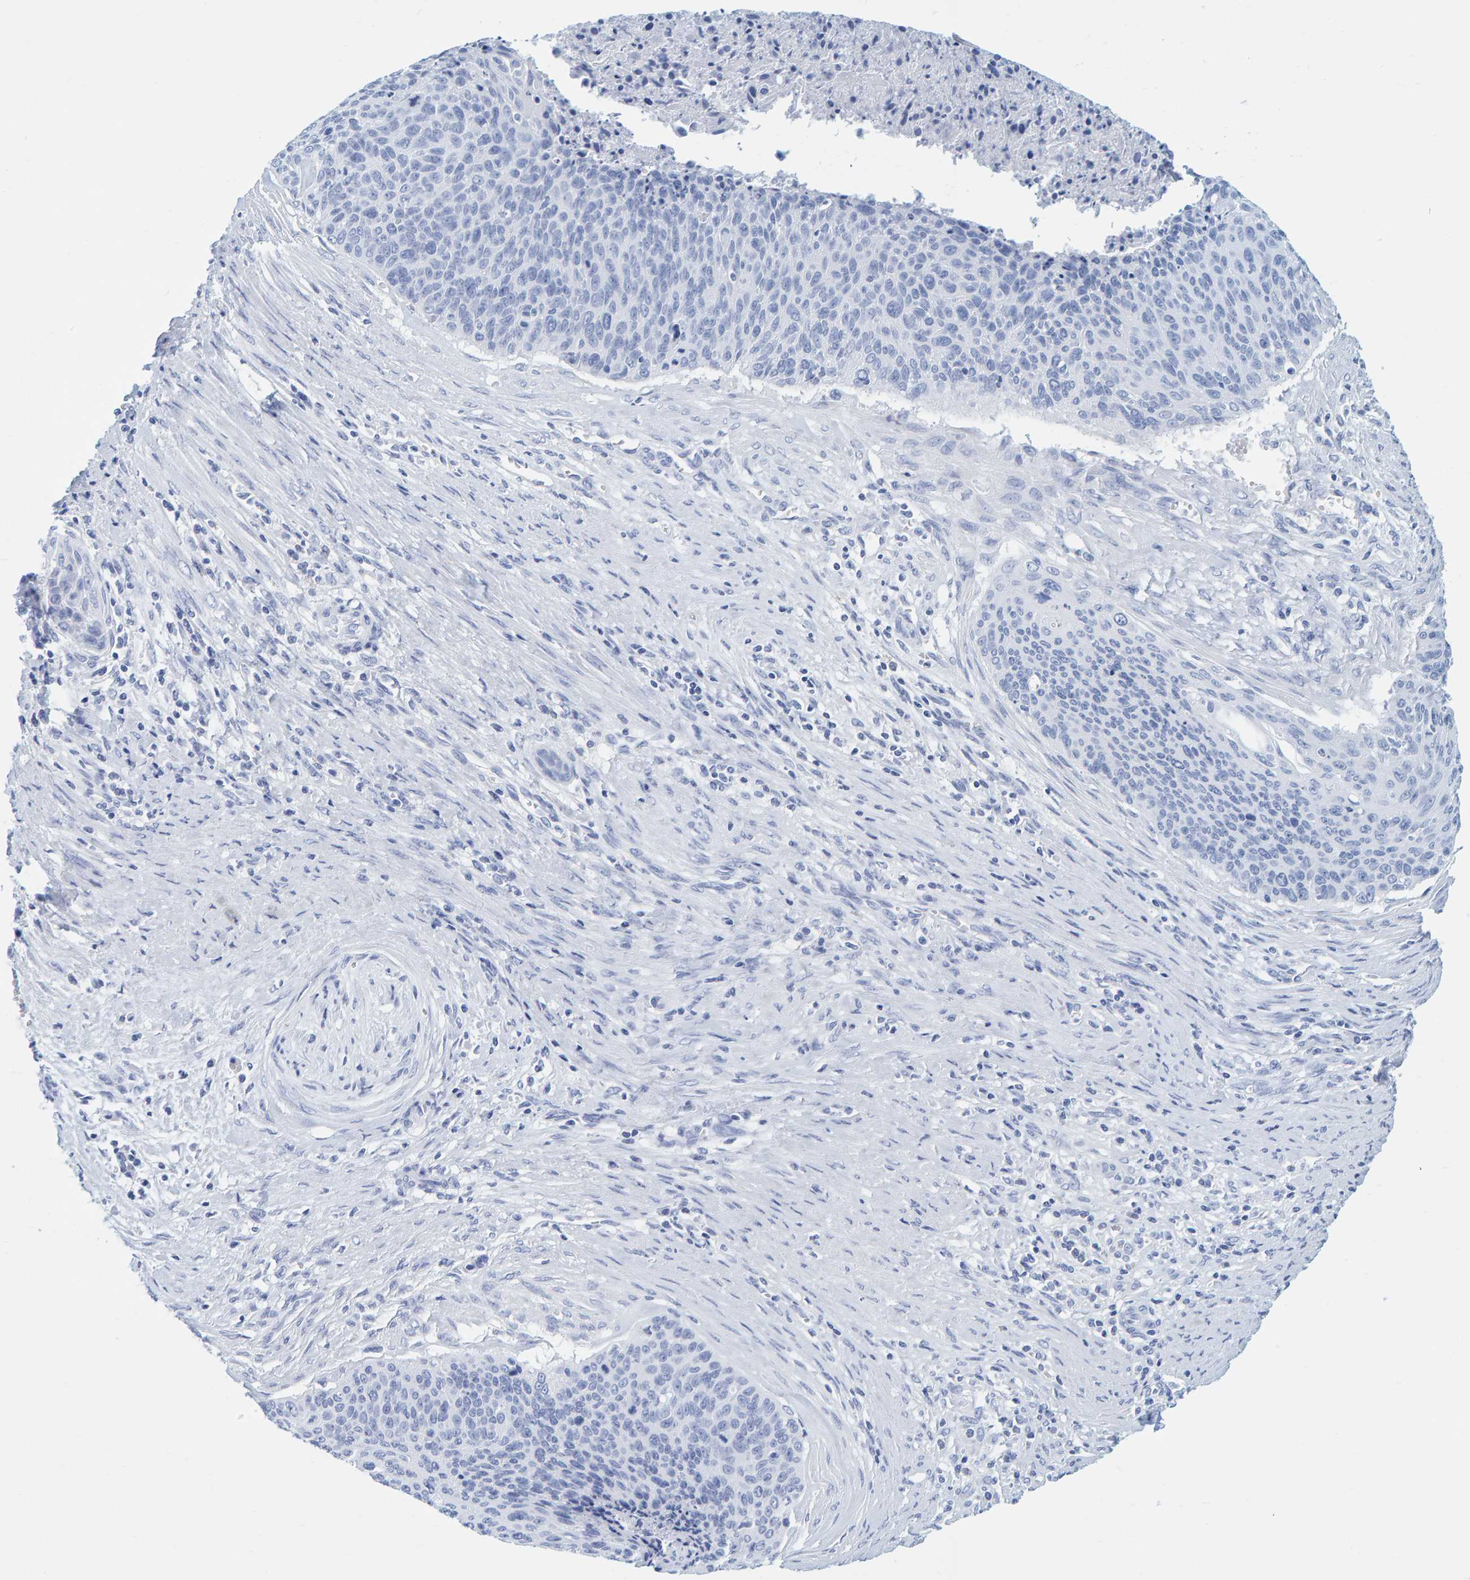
{"staining": {"intensity": "negative", "quantity": "none", "location": "none"}, "tissue": "cervical cancer", "cell_type": "Tumor cells", "image_type": "cancer", "snomed": [{"axis": "morphology", "description": "Squamous cell carcinoma, NOS"}, {"axis": "topography", "description": "Cervix"}], "caption": "Protein analysis of squamous cell carcinoma (cervical) demonstrates no significant positivity in tumor cells.", "gene": "SFTPC", "patient": {"sex": "female", "age": 55}}